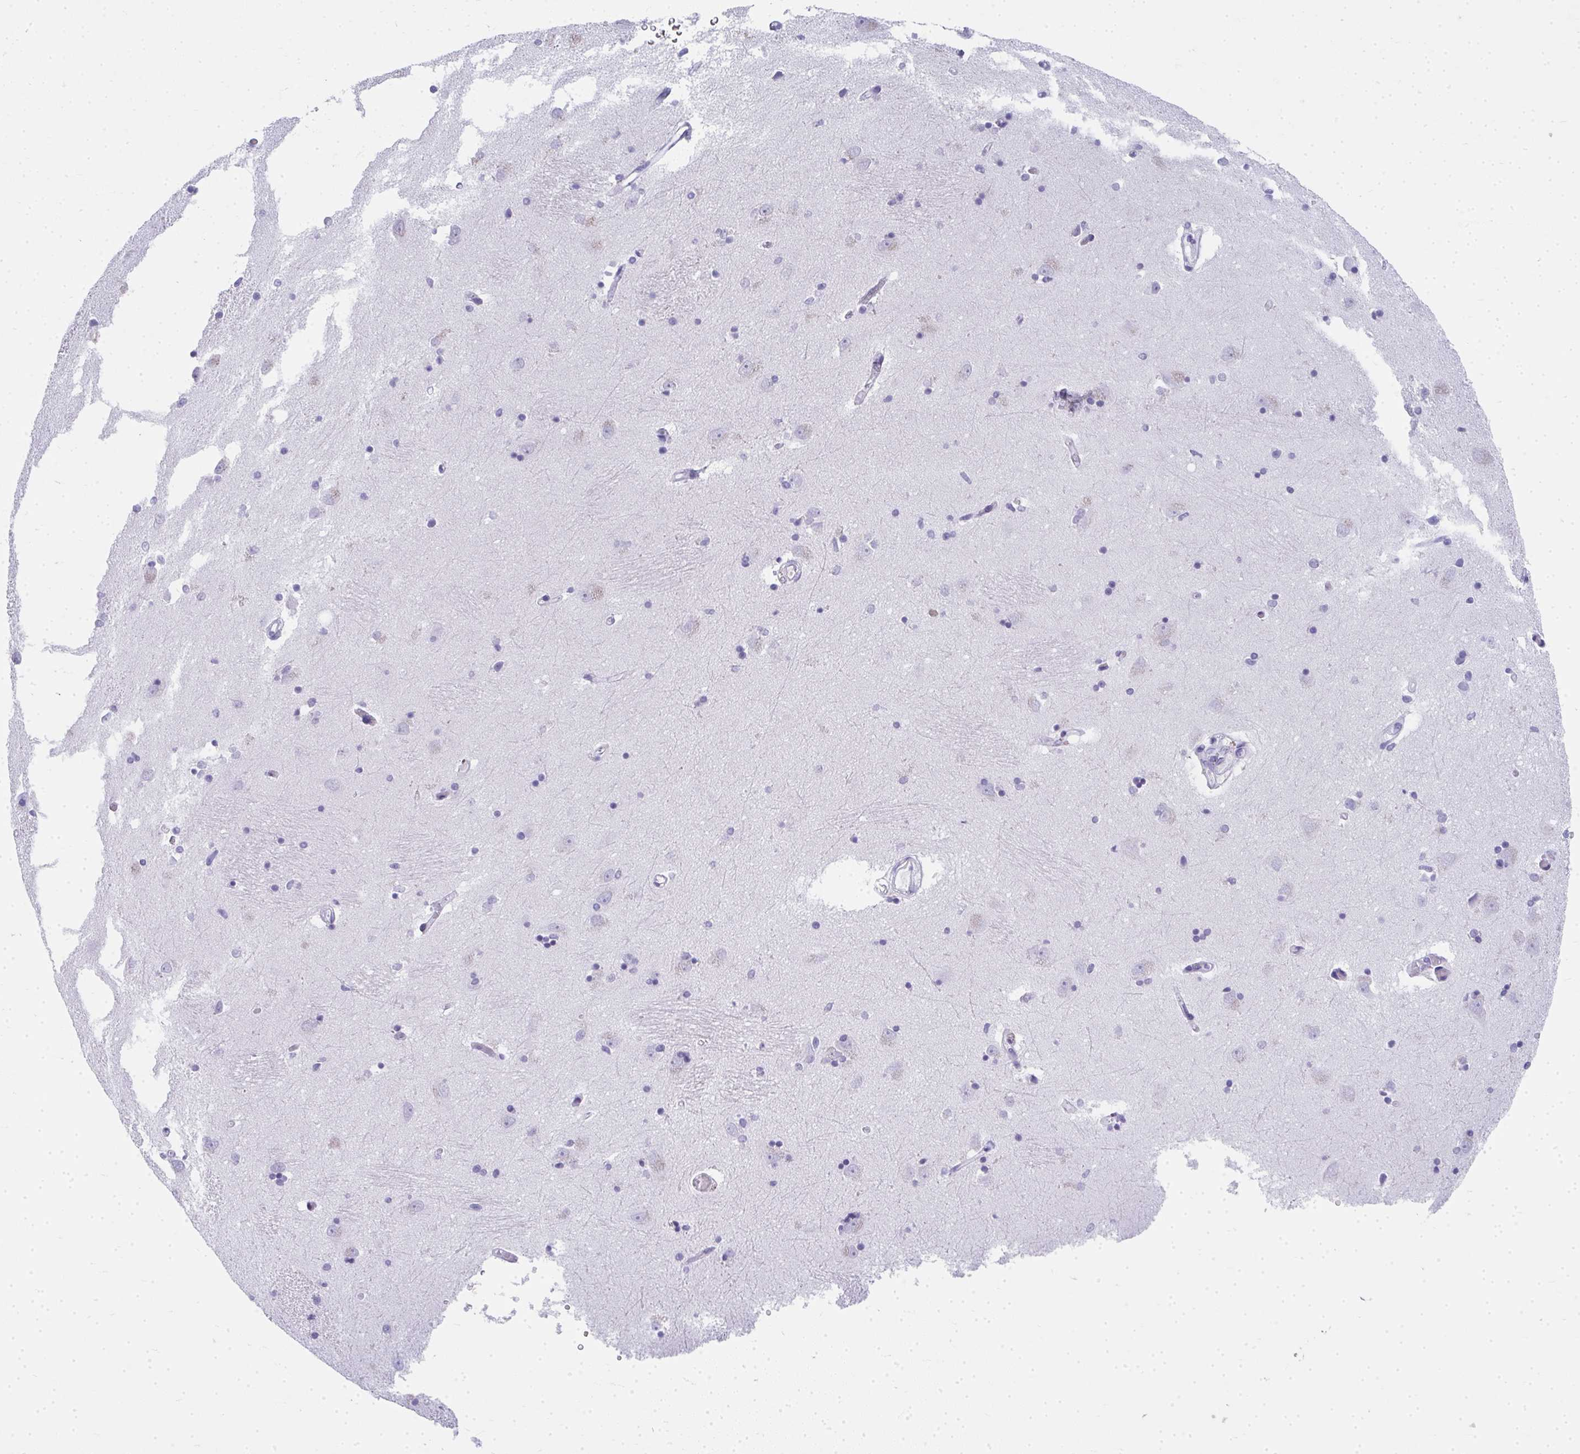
{"staining": {"intensity": "negative", "quantity": "none", "location": "none"}, "tissue": "caudate", "cell_type": "Glial cells", "image_type": "normal", "snomed": [{"axis": "morphology", "description": "Normal tissue, NOS"}, {"axis": "topography", "description": "Lateral ventricle wall"}, {"axis": "topography", "description": "Hippocampus"}], "caption": "Benign caudate was stained to show a protein in brown. There is no significant positivity in glial cells.", "gene": "ZSWIM3", "patient": {"sex": "female", "age": 63}}